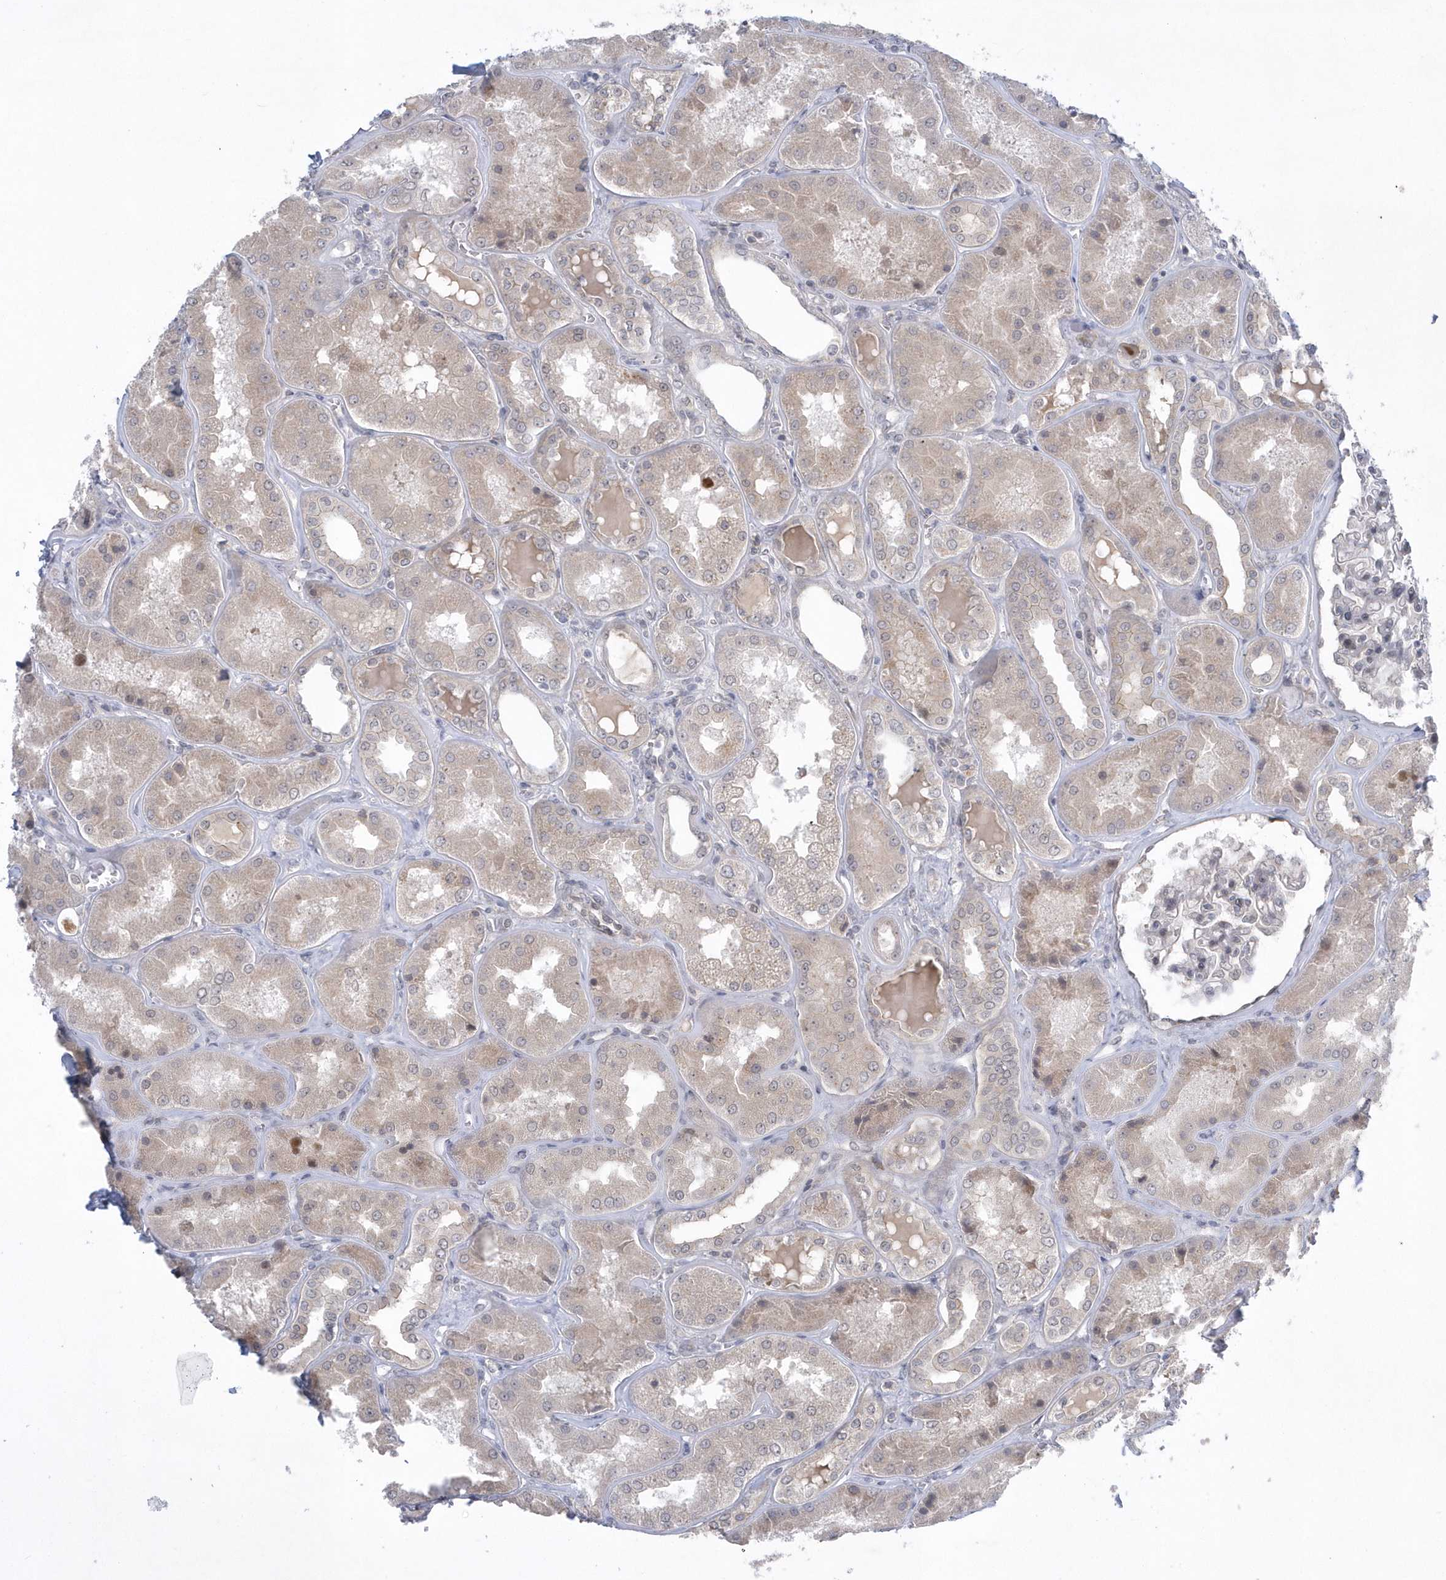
{"staining": {"intensity": "negative", "quantity": "none", "location": "none"}, "tissue": "kidney", "cell_type": "Cells in glomeruli", "image_type": "normal", "snomed": [{"axis": "morphology", "description": "Normal tissue, NOS"}, {"axis": "topography", "description": "Kidney"}], "caption": "Photomicrograph shows no significant protein positivity in cells in glomeruli of normal kidney.", "gene": "ZC3H12D", "patient": {"sex": "female", "age": 56}}